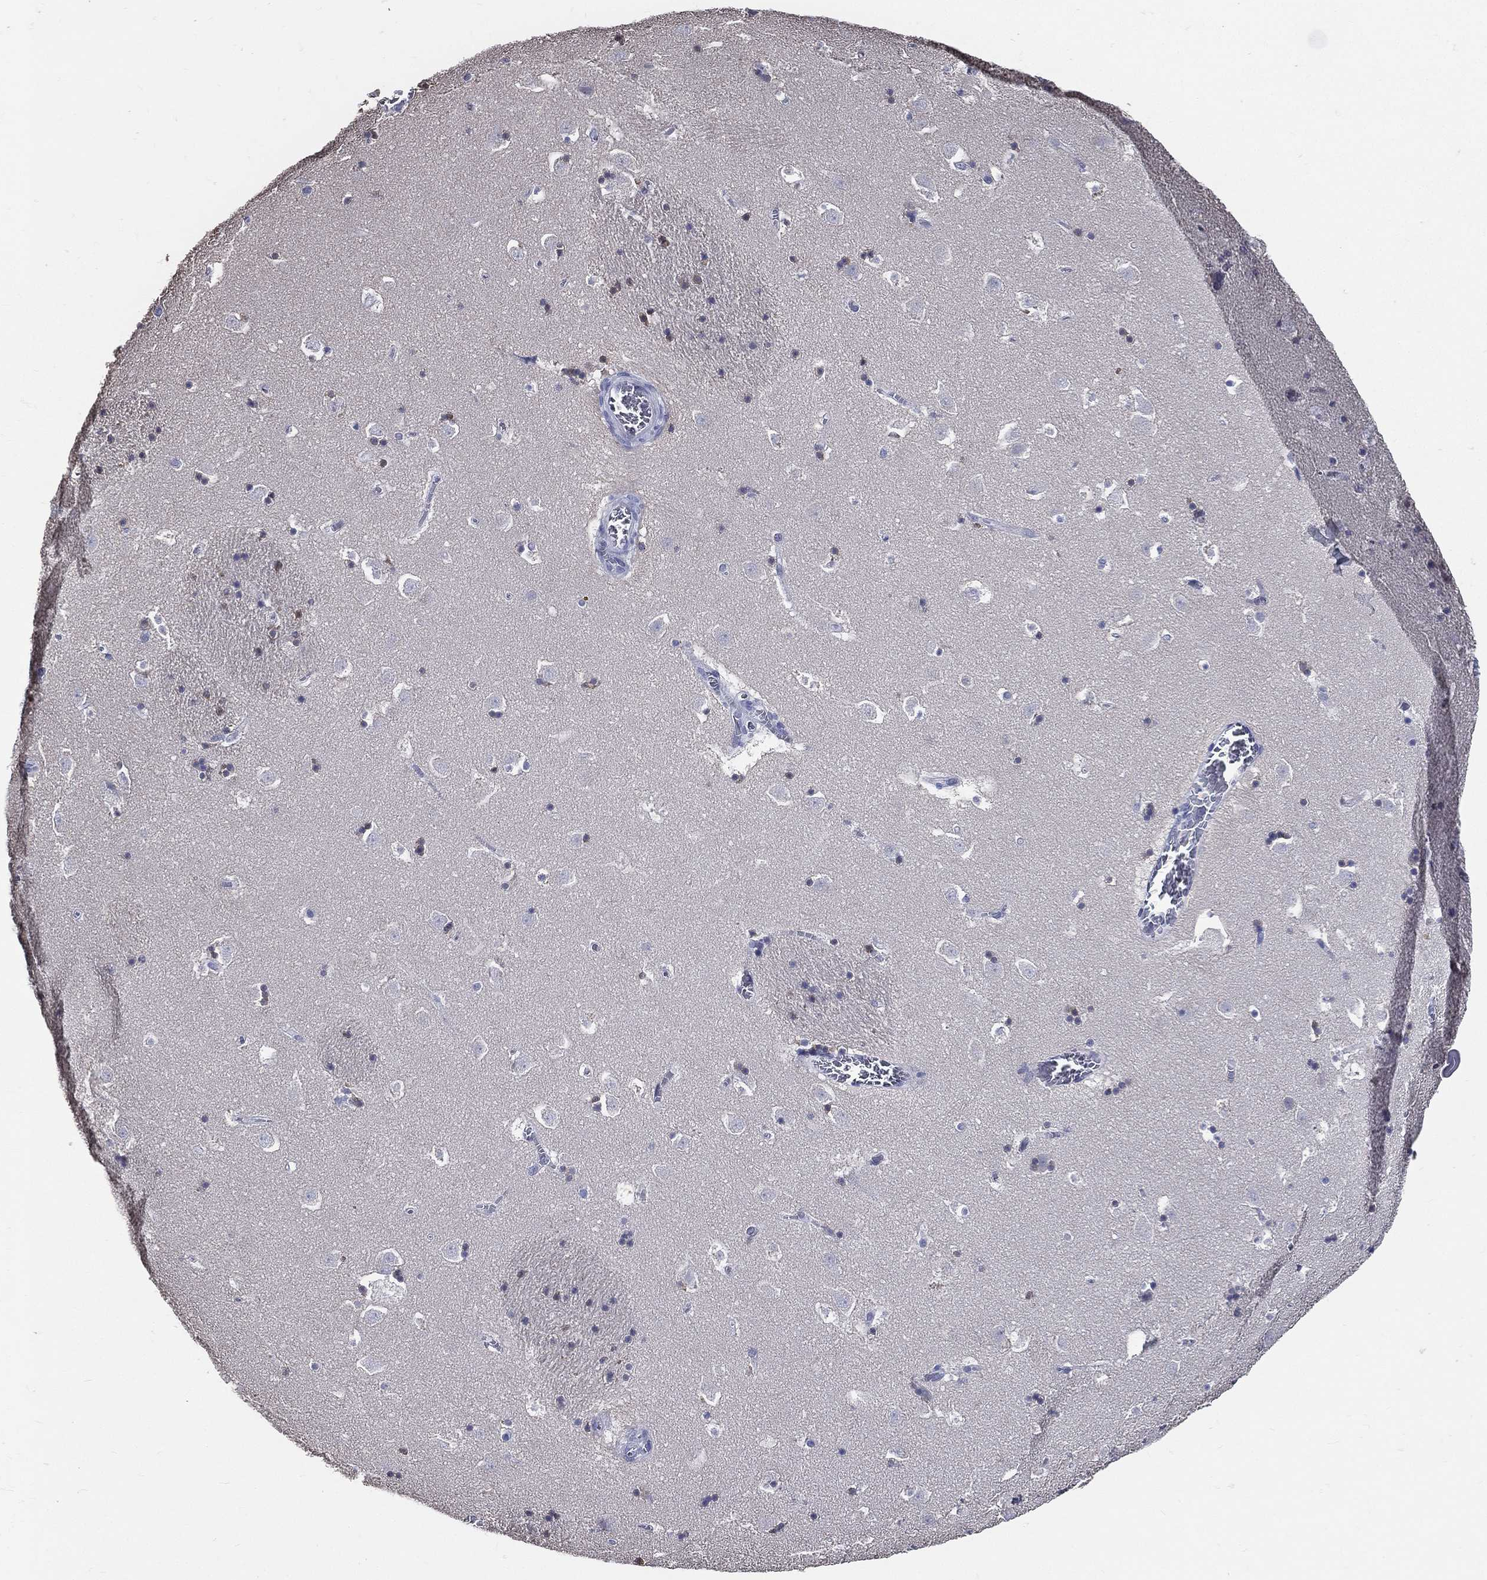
{"staining": {"intensity": "negative", "quantity": "none", "location": "none"}, "tissue": "caudate", "cell_type": "Glial cells", "image_type": "normal", "snomed": [{"axis": "morphology", "description": "Normal tissue, NOS"}, {"axis": "topography", "description": "Lateral ventricle wall"}], "caption": "This is an immunohistochemistry (IHC) image of normal human caudate. There is no expression in glial cells.", "gene": "DPYS", "patient": {"sex": "female", "age": 42}}